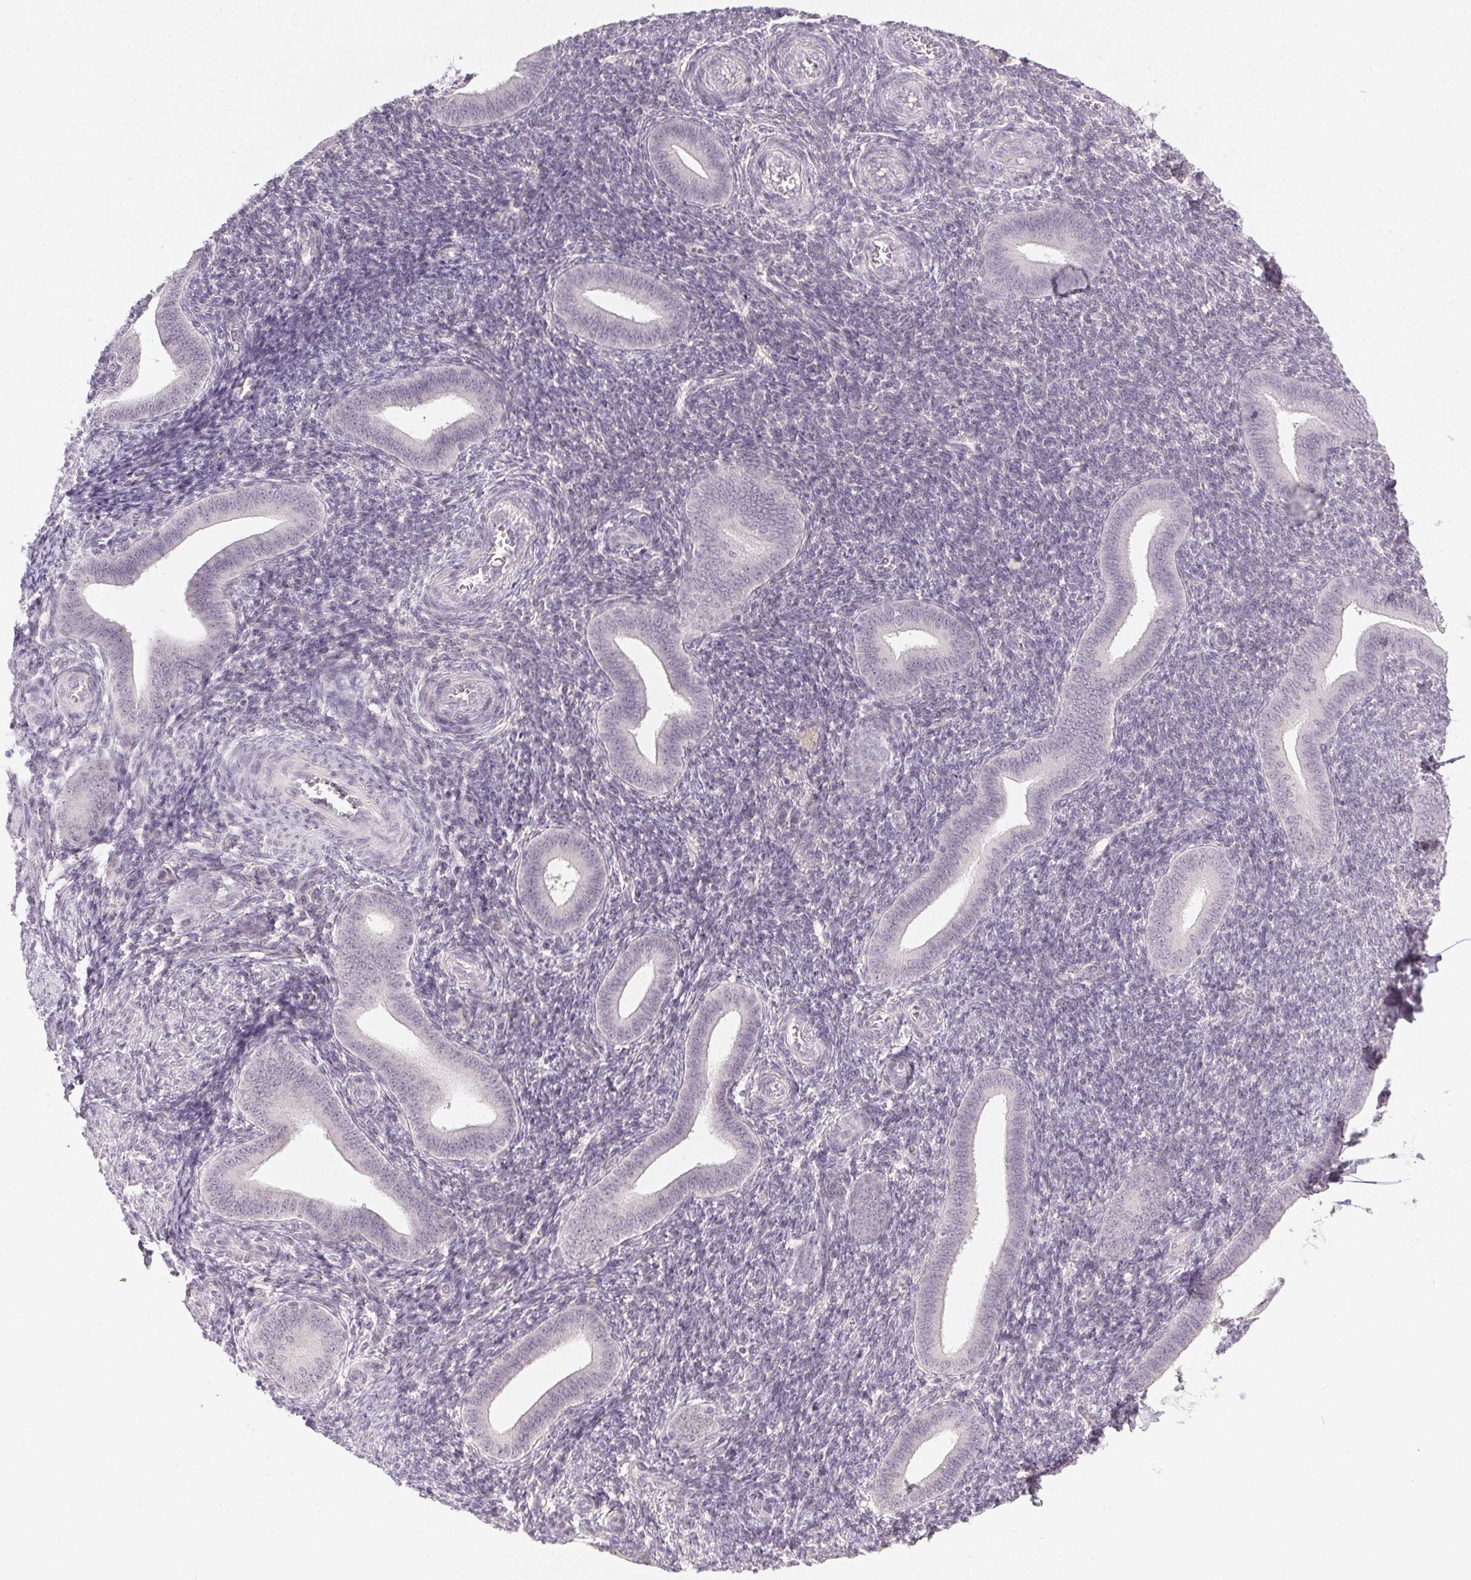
{"staining": {"intensity": "negative", "quantity": "none", "location": "none"}, "tissue": "endometrium", "cell_type": "Cells in endometrial stroma", "image_type": "normal", "snomed": [{"axis": "morphology", "description": "Normal tissue, NOS"}, {"axis": "topography", "description": "Endometrium"}], "caption": "An immunohistochemistry (IHC) micrograph of benign endometrium is shown. There is no staining in cells in endometrial stroma of endometrium.", "gene": "FAM168A", "patient": {"sex": "female", "age": 25}}